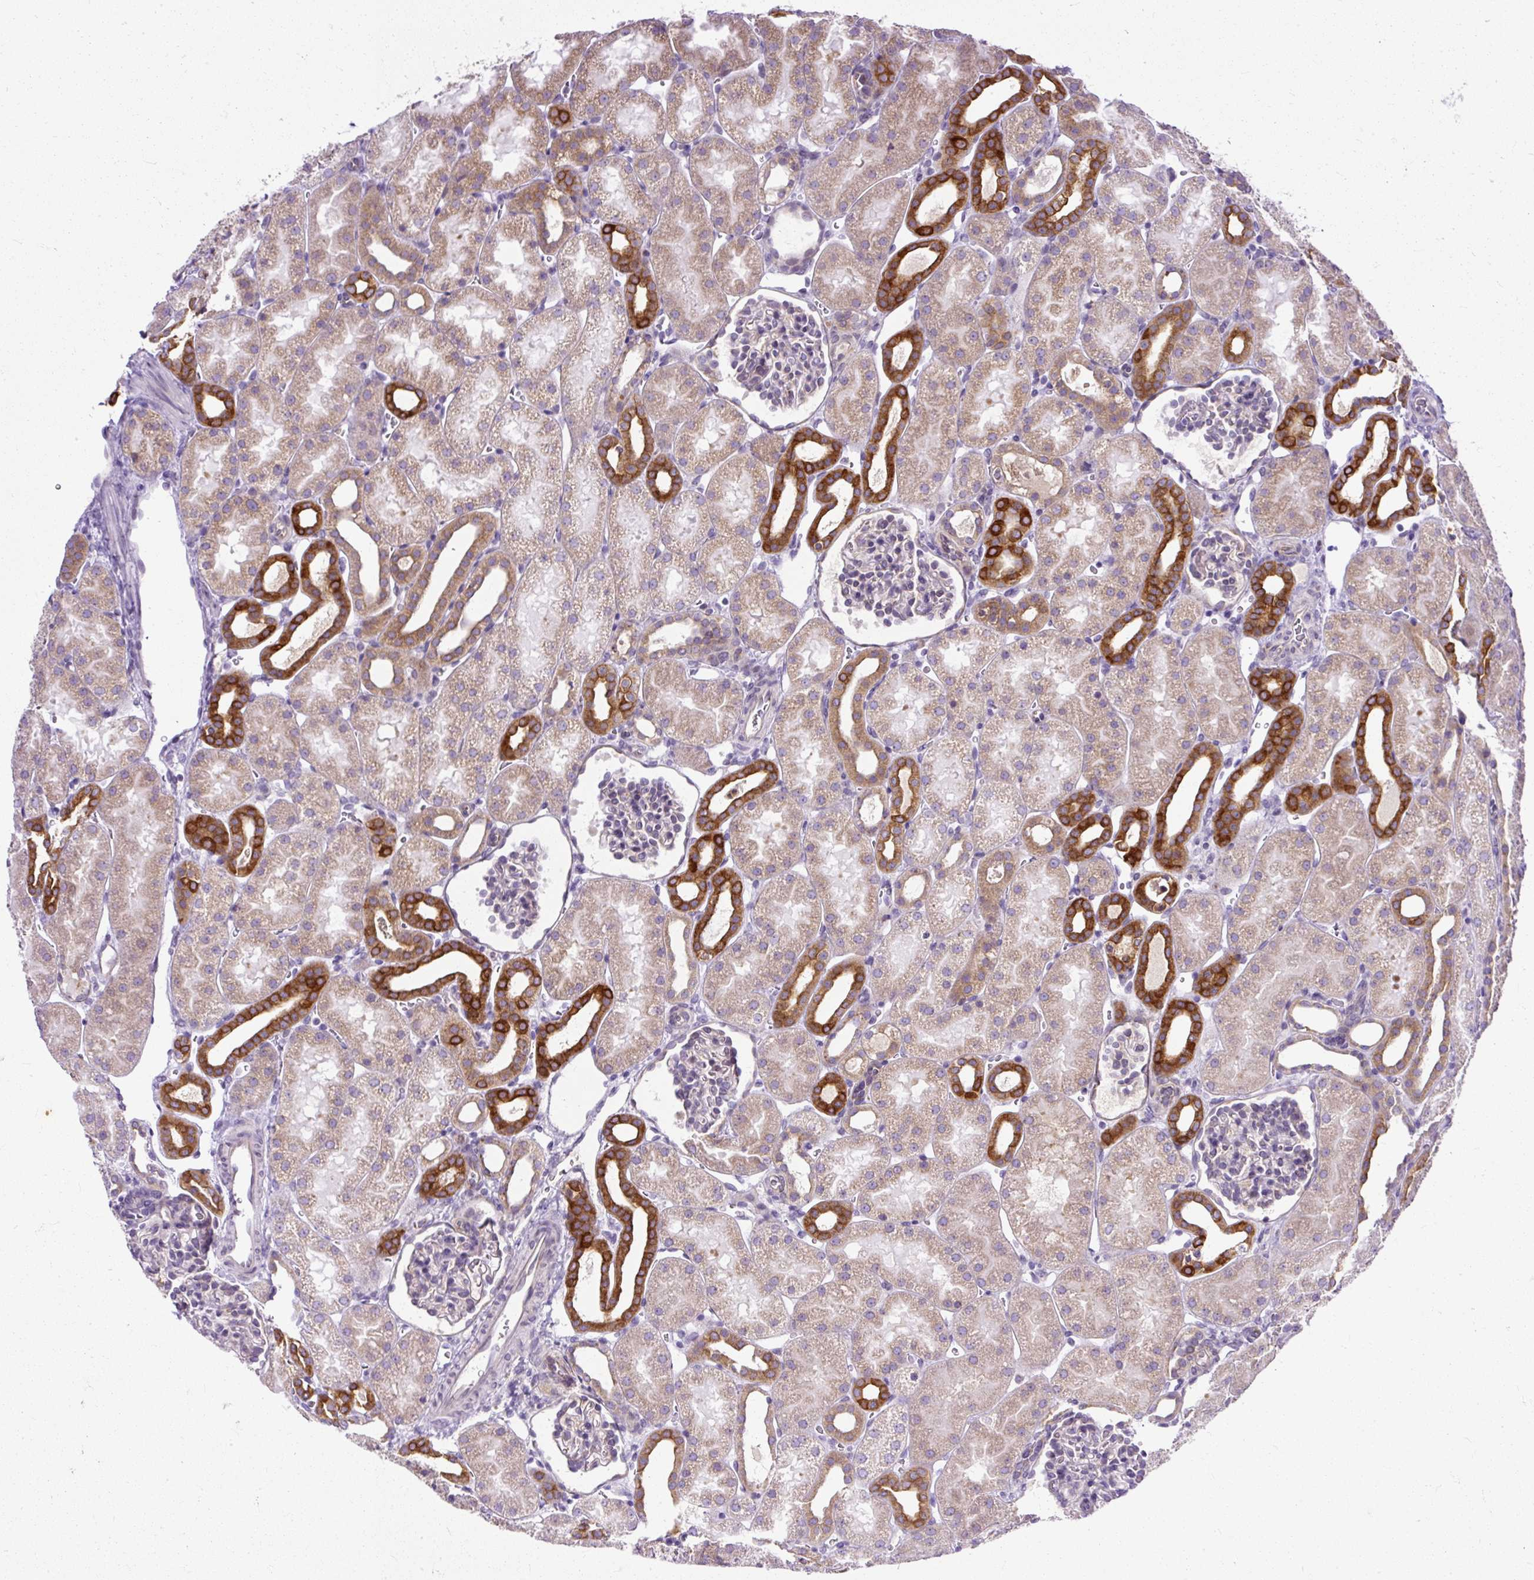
{"staining": {"intensity": "negative", "quantity": "none", "location": "none"}, "tissue": "kidney", "cell_type": "Cells in glomeruli", "image_type": "normal", "snomed": [{"axis": "morphology", "description": "Normal tissue, NOS"}, {"axis": "topography", "description": "Kidney"}], "caption": "Cells in glomeruli are negative for protein expression in benign human kidney.", "gene": "AMFR", "patient": {"sex": "male", "age": 2}}